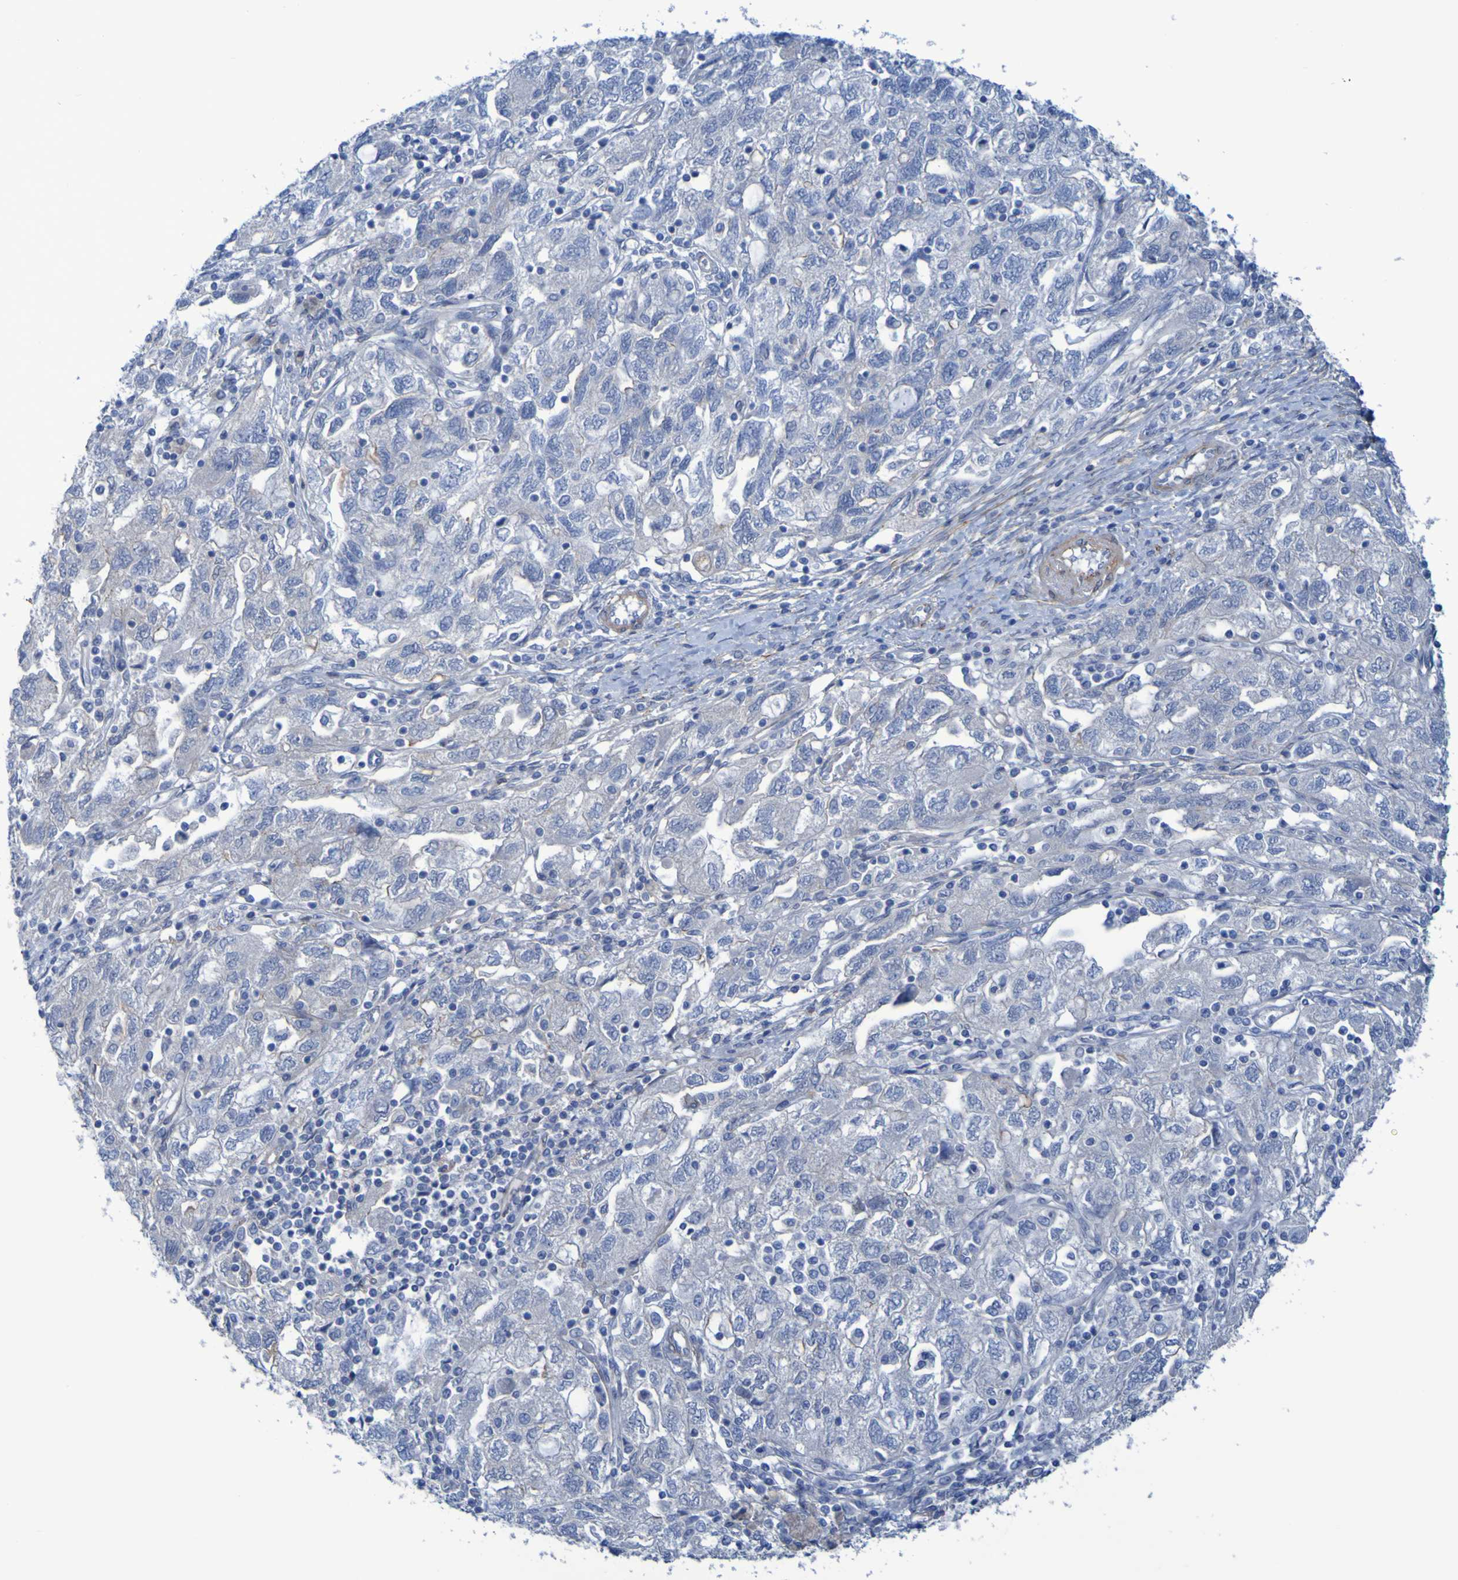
{"staining": {"intensity": "negative", "quantity": "none", "location": "none"}, "tissue": "ovarian cancer", "cell_type": "Tumor cells", "image_type": "cancer", "snomed": [{"axis": "morphology", "description": "Carcinoma, NOS"}, {"axis": "morphology", "description": "Cystadenocarcinoma, serous, NOS"}, {"axis": "topography", "description": "Ovary"}], "caption": "High magnification brightfield microscopy of ovarian cancer (carcinoma) stained with DAB (3,3'-diaminobenzidine) (brown) and counterstained with hematoxylin (blue): tumor cells show no significant expression.", "gene": "LPP", "patient": {"sex": "female", "age": 69}}